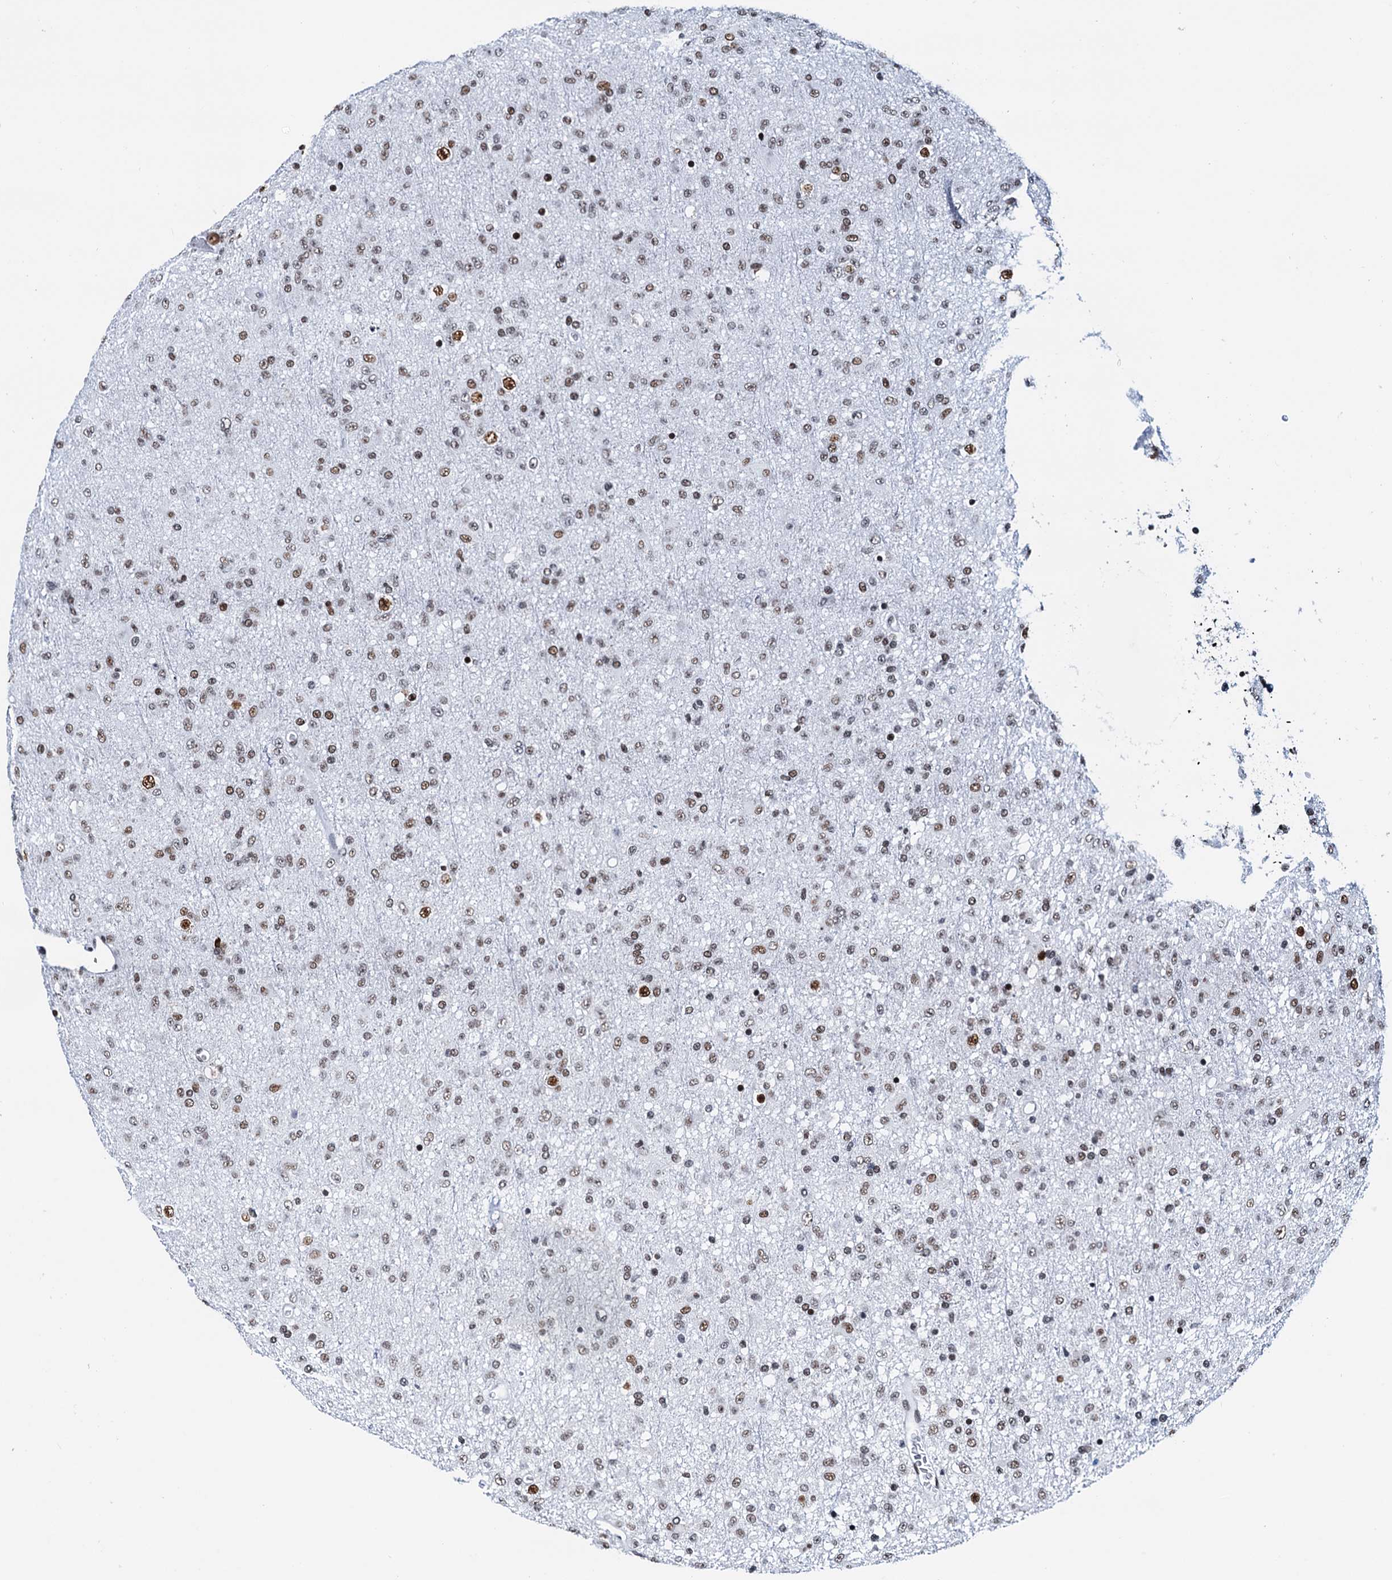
{"staining": {"intensity": "moderate", "quantity": ">75%", "location": "nuclear"}, "tissue": "glioma", "cell_type": "Tumor cells", "image_type": "cancer", "snomed": [{"axis": "morphology", "description": "Glioma, malignant, Low grade"}, {"axis": "topography", "description": "Brain"}], "caption": "Moderate nuclear protein positivity is present in about >75% of tumor cells in glioma. (IHC, brightfield microscopy, high magnification).", "gene": "SLTM", "patient": {"sex": "male", "age": 65}}